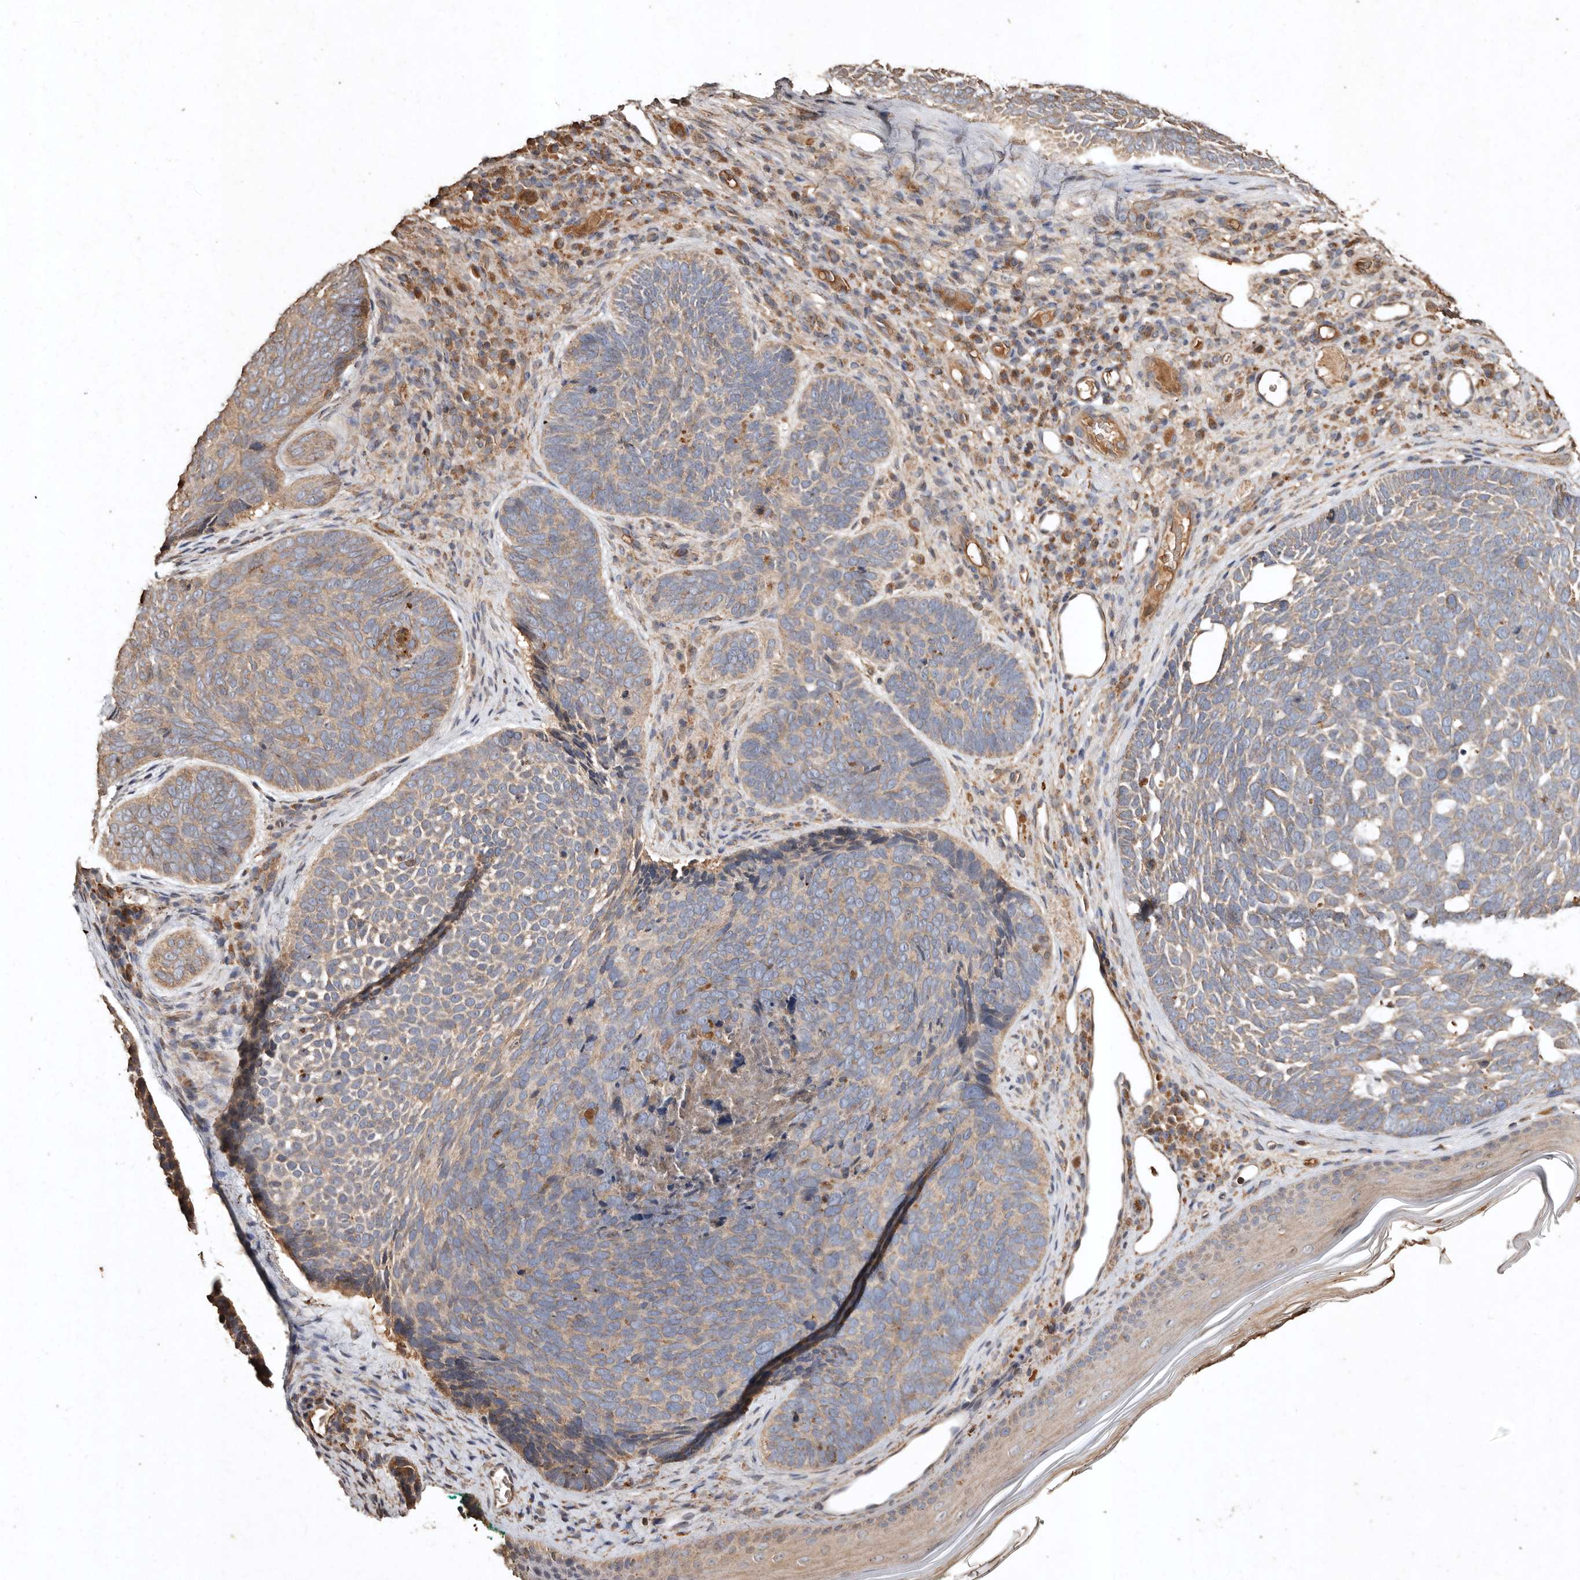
{"staining": {"intensity": "weak", "quantity": "<25%", "location": "cytoplasmic/membranous"}, "tissue": "skin cancer", "cell_type": "Tumor cells", "image_type": "cancer", "snomed": [{"axis": "morphology", "description": "Basal cell carcinoma"}, {"axis": "topography", "description": "Skin"}], "caption": "Human skin cancer stained for a protein using IHC displays no staining in tumor cells.", "gene": "FARS2", "patient": {"sex": "female", "age": 85}}